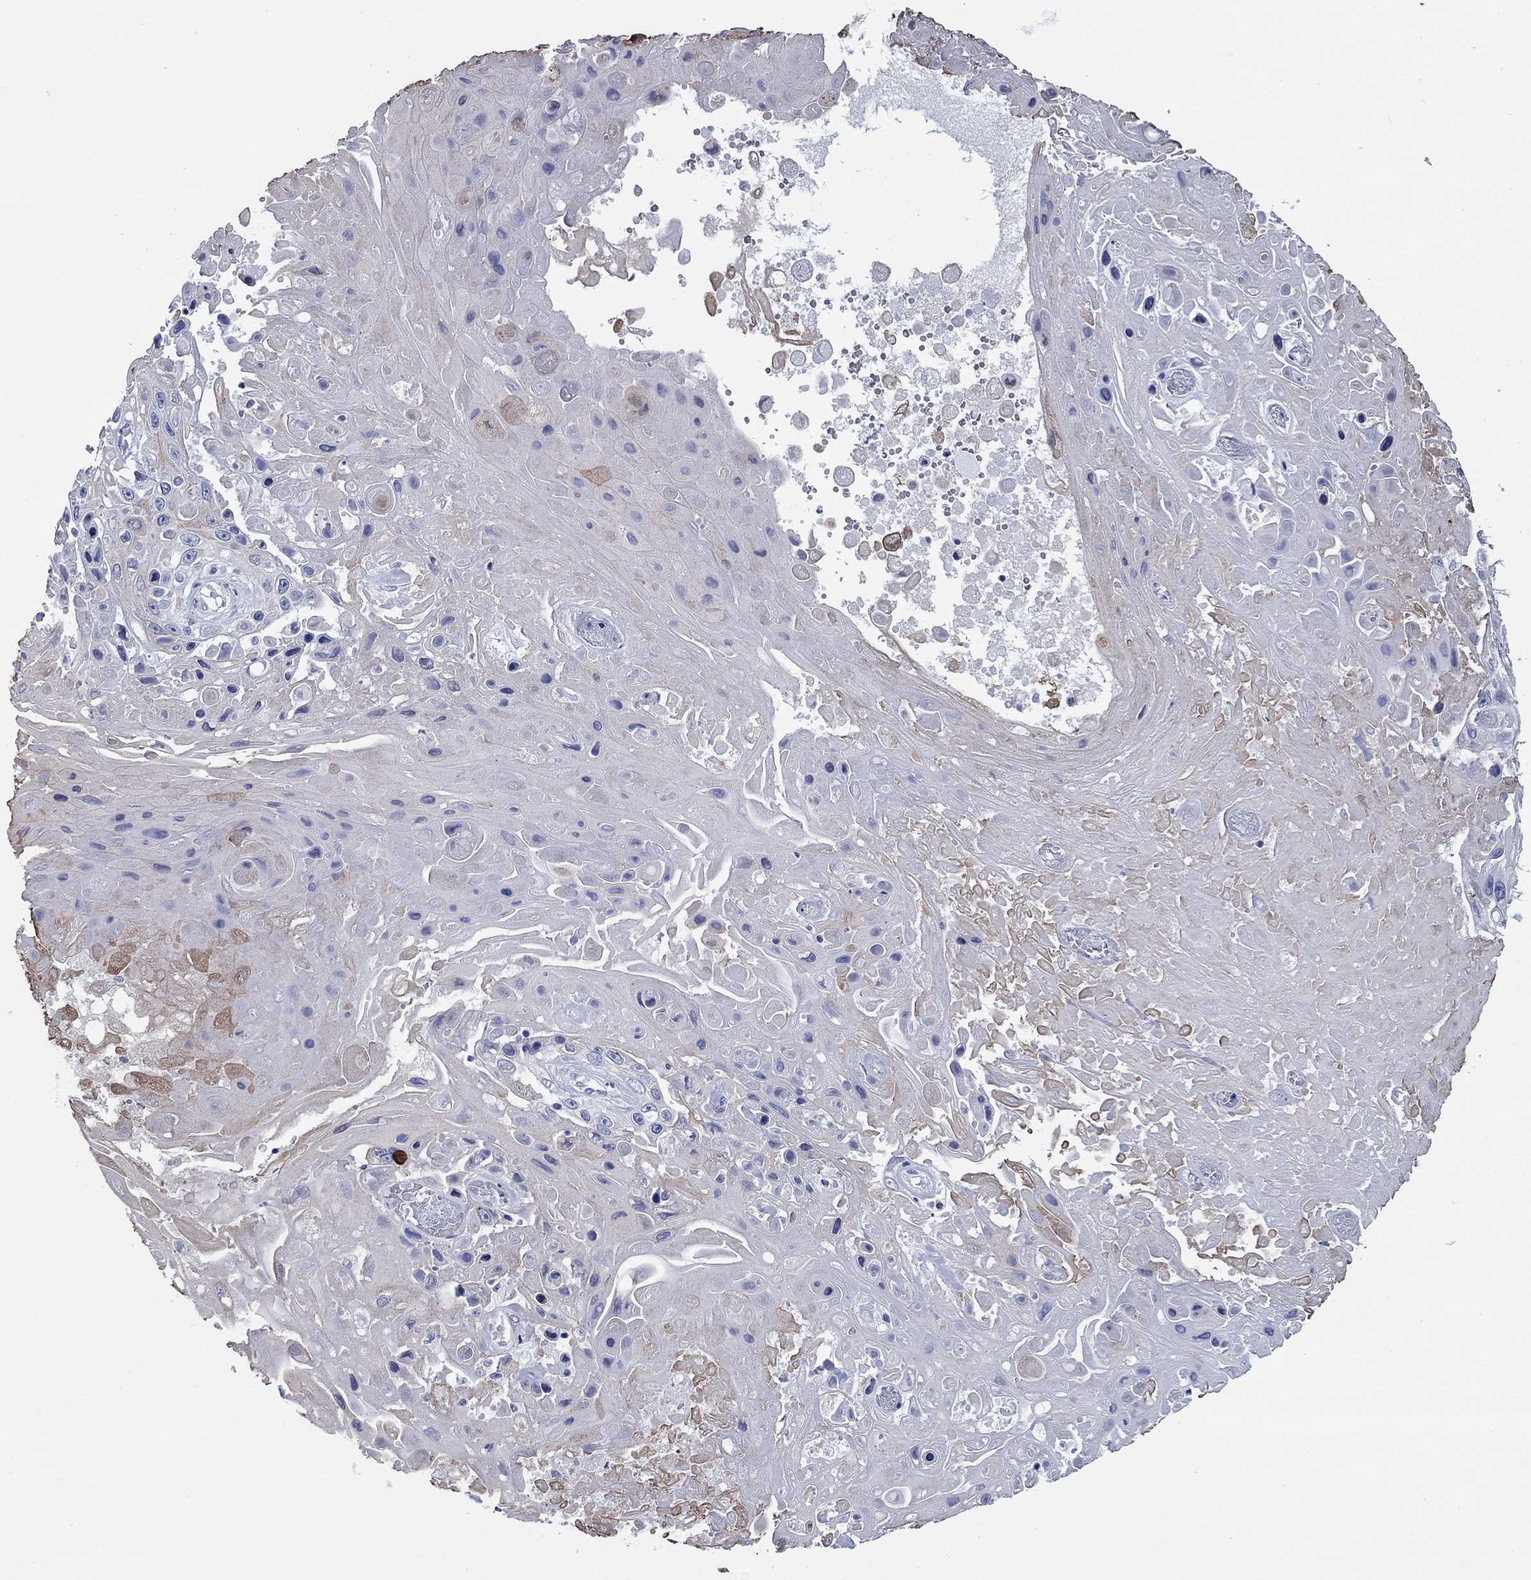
{"staining": {"intensity": "weak", "quantity": "<25%", "location": "cytoplasmic/membranous"}, "tissue": "skin cancer", "cell_type": "Tumor cells", "image_type": "cancer", "snomed": [{"axis": "morphology", "description": "Squamous cell carcinoma, NOS"}, {"axis": "topography", "description": "Skin"}], "caption": "An immunohistochemistry (IHC) photomicrograph of squamous cell carcinoma (skin) is shown. There is no staining in tumor cells of squamous cell carcinoma (skin).", "gene": "CCNA1", "patient": {"sex": "male", "age": 82}}